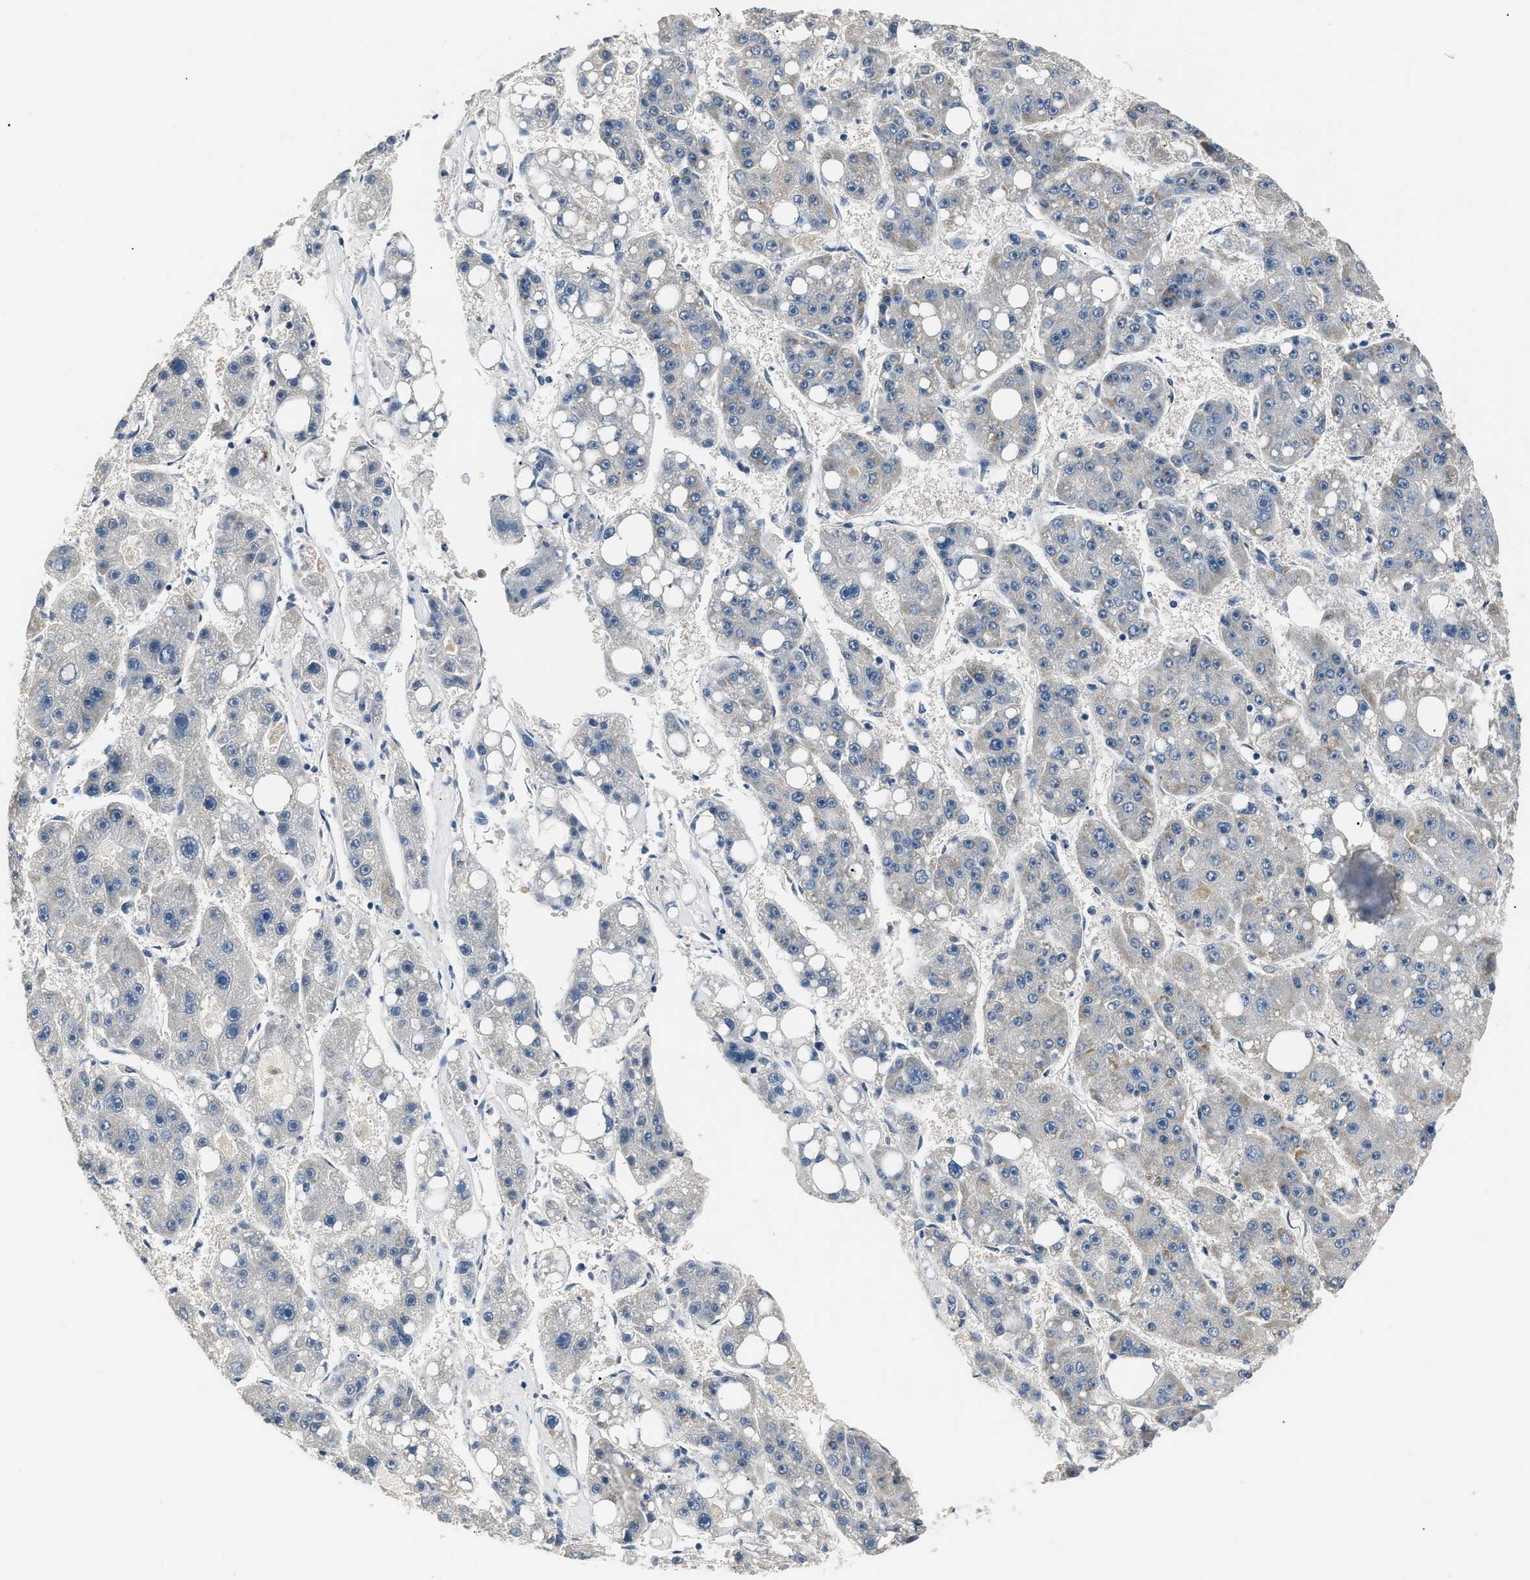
{"staining": {"intensity": "negative", "quantity": "none", "location": "none"}, "tissue": "liver cancer", "cell_type": "Tumor cells", "image_type": "cancer", "snomed": [{"axis": "morphology", "description": "Carcinoma, Hepatocellular, NOS"}, {"axis": "topography", "description": "Liver"}], "caption": "This is an IHC image of hepatocellular carcinoma (liver). There is no positivity in tumor cells.", "gene": "INHA", "patient": {"sex": "female", "age": 61}}